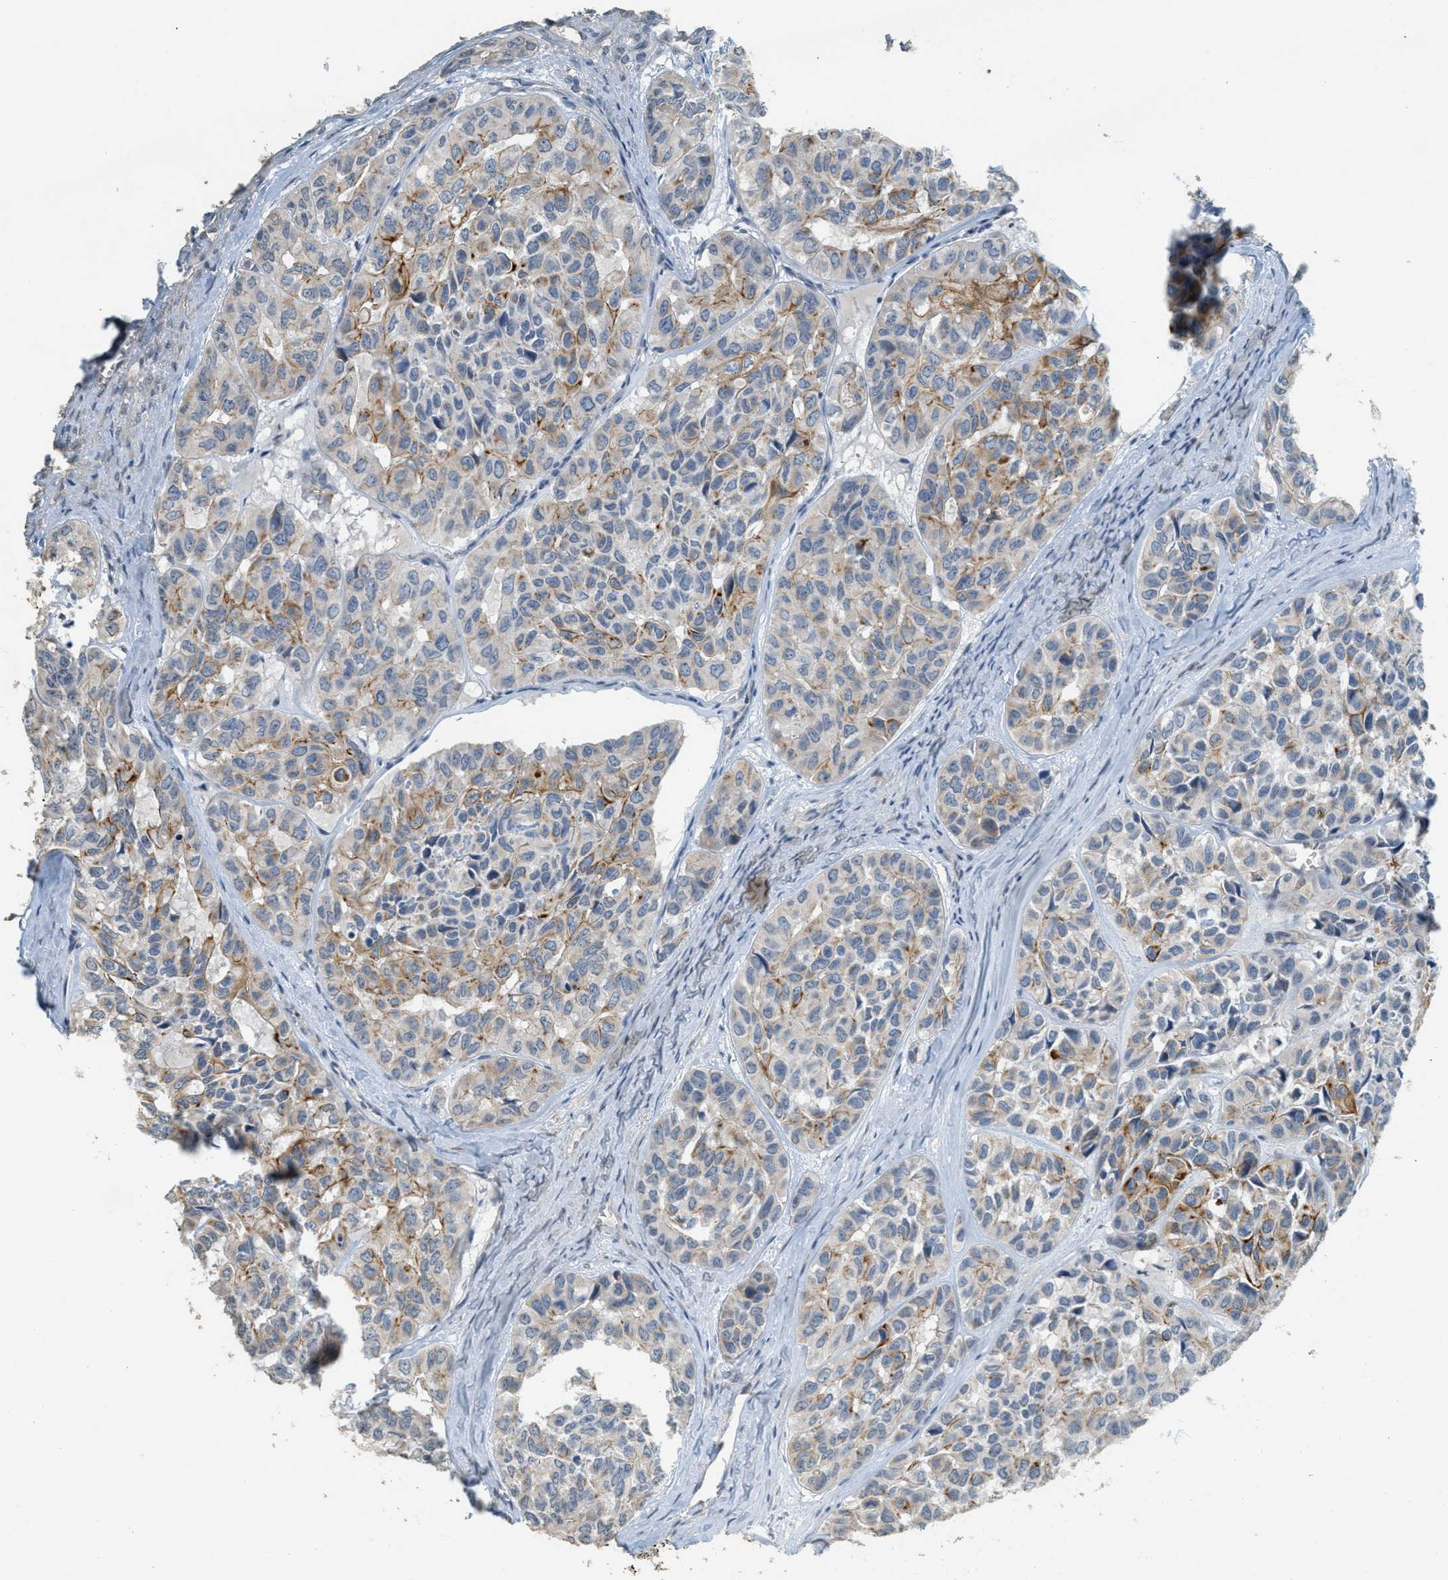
{"staining": {"intensity": "moderate", "quantity": "25%-75%", "location": "cytoplasmic/membranous"}, "tissue": "head and neck cancer", "cell_type": "Tumor cells", "image_type": "cancer", "snomed": [{"axis": "morphology", "description": "Adenocarcinoma, NOS"}, {"axis": "topography", "description": "Salivary gland, NOS"}, {"axis": "topography", "description": "Head-Neck"}], "caption": "Adenocarcinoma (head and neck) stained with immunohistochemistry (IHC) exhibits moderate cytoplasmic/membranous expression in about 25%-75% of tumor cells.", "gene": "MRS2", "patient": {"sex": "female", "age": 76}}